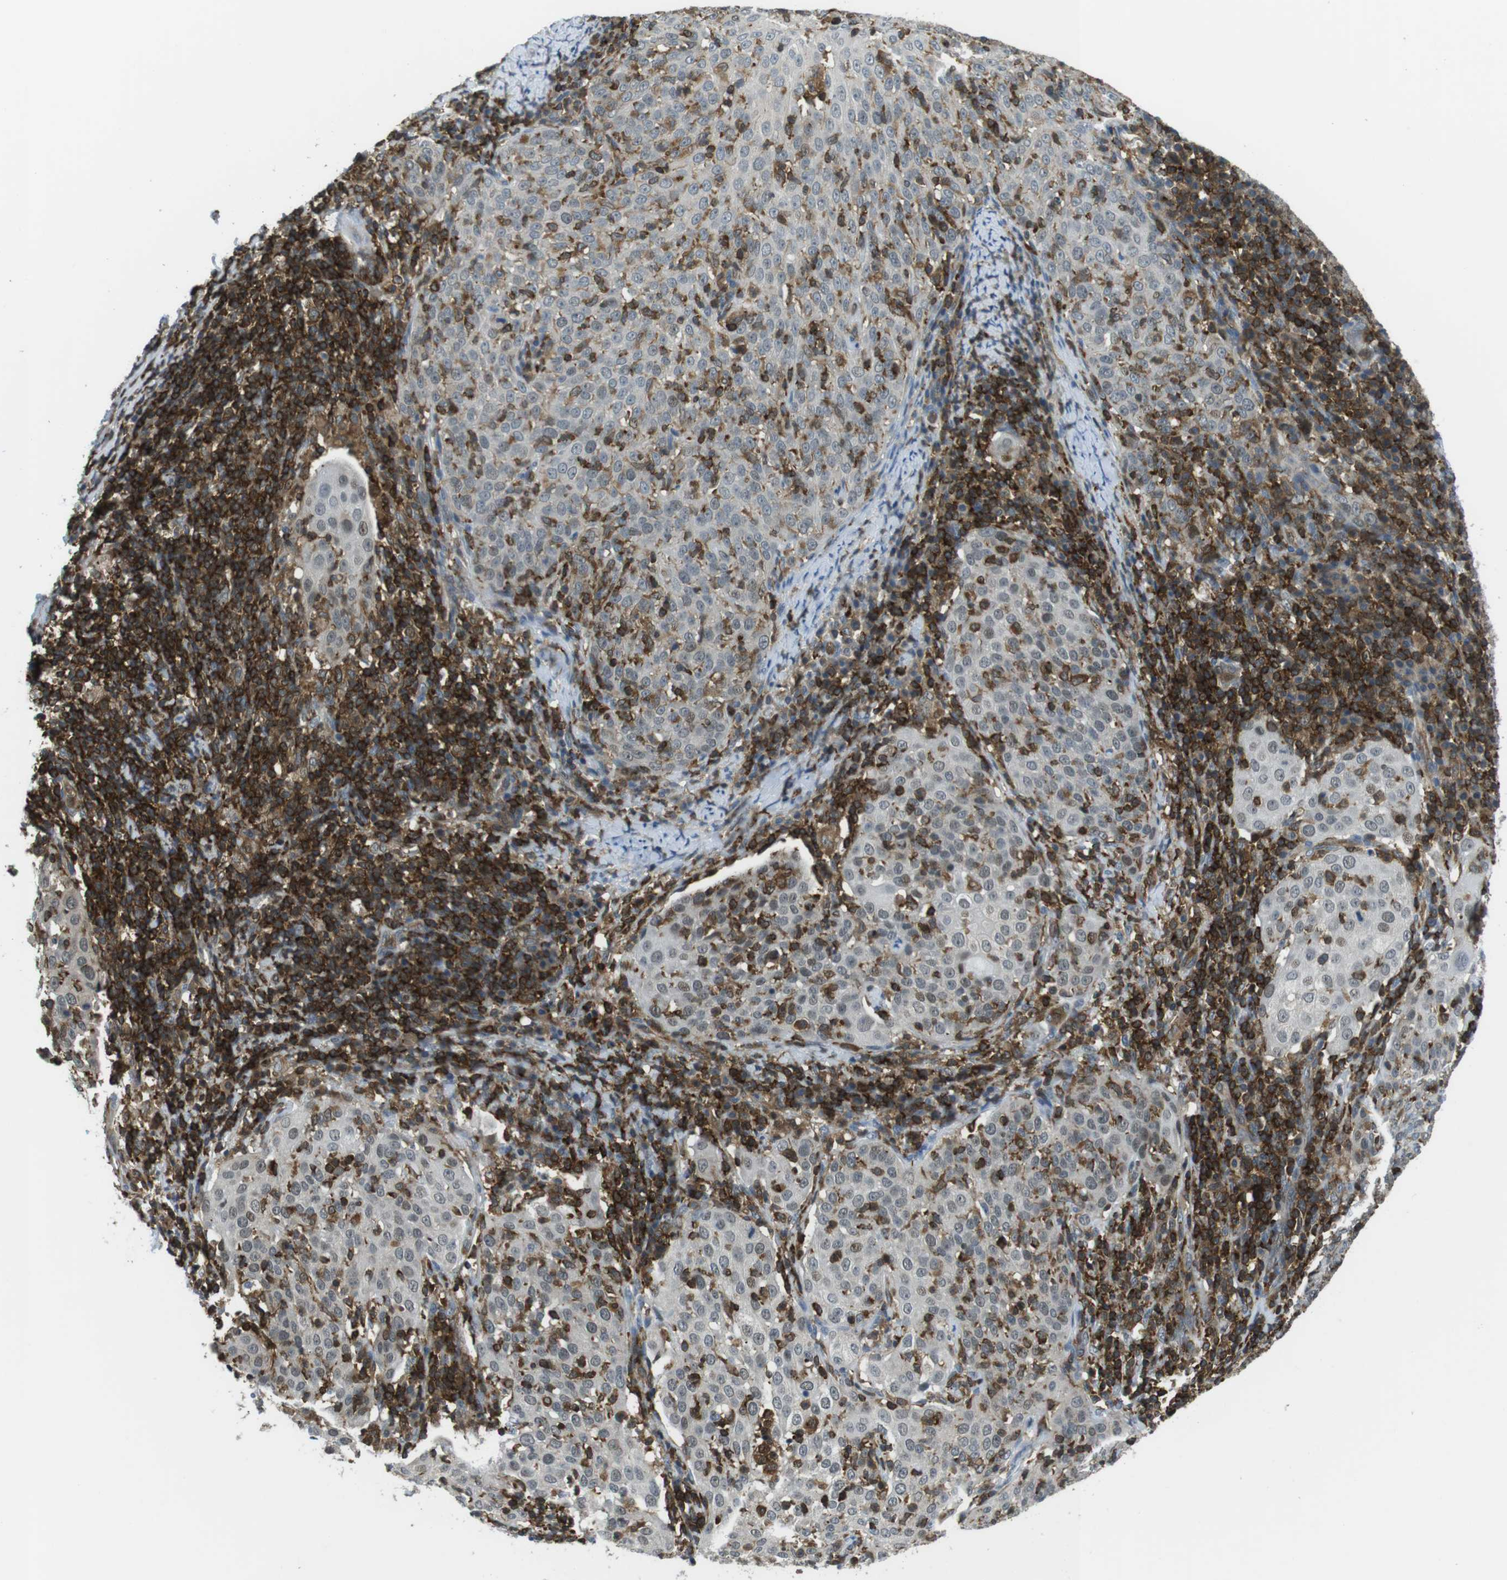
{"staining": {"intensity": "negative", "quantity": "none", "location": "none"}, "tissue": "cervical cancer", "cell_type": "Tumor cells", "image_type": "cancer", "snomed": [{"axis": "morphology", "description": "Squamous cell carcinoma, NOS"}, {"axis": "topography", "description": "Cervix"}], "caption": "This is an IHC micrograph of human squamous cell carcinoma (cervical). There is no staining in tumor cells.", "gene": "STK10", "patient": {"sex": "female", "age": 51}}